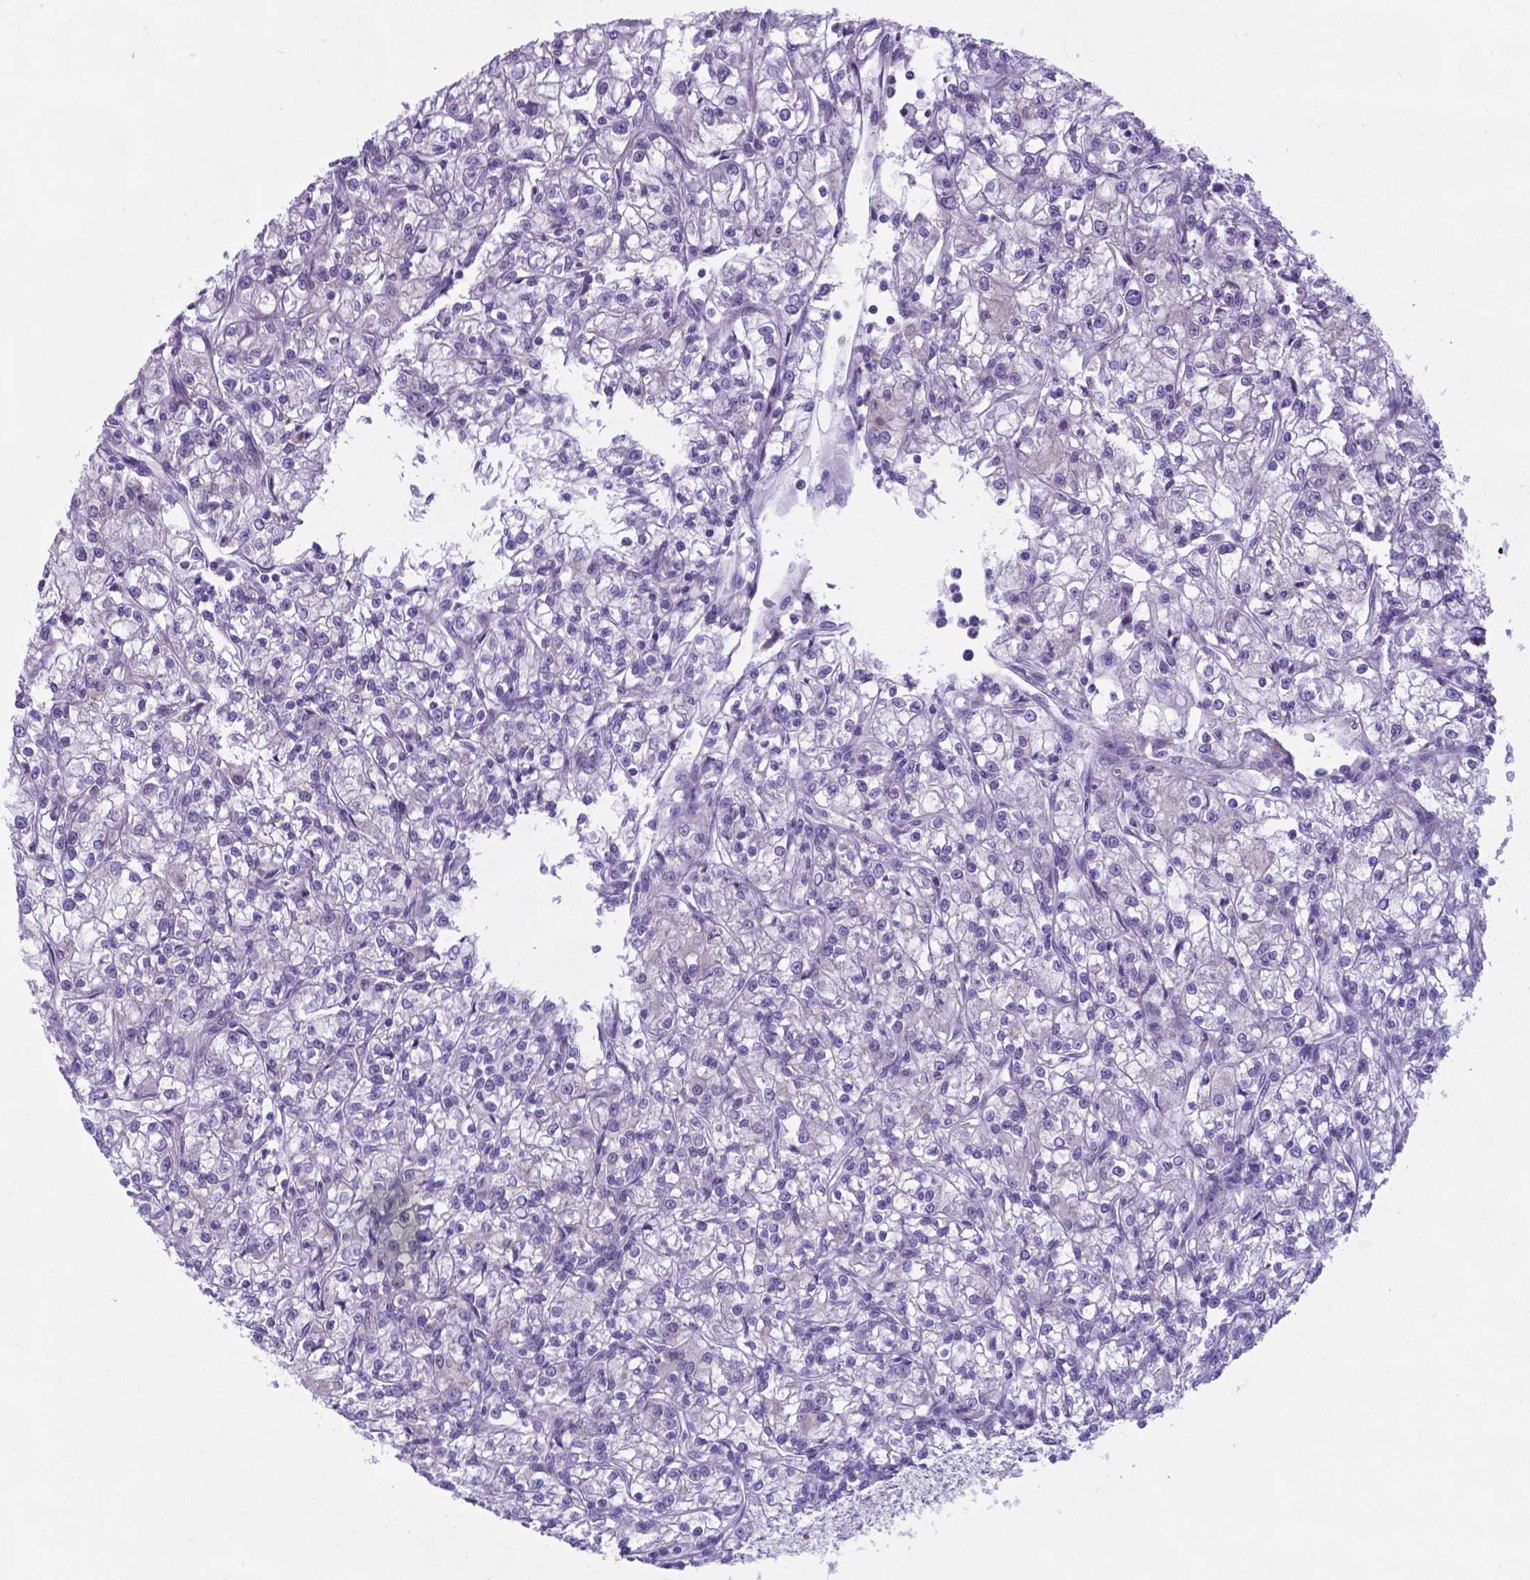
{"staining": {"intensity": "negative", "quantity": "none", "location": "none"}, "tissue": "renal cancer", "cell_type": "Tumor cells", "image_type": "cancer", "snomed": [{"axis": "morphology", "description": "Adenocarcinoma, NOS"}, {"axis": "topography", "description": "Kidney"}], "caption": "Adenocarcinoma (renal) stained for a protein using immunohistochemistry (IHC) demonstrates no positivity tumor cells.", "gene": "AP5B1", "patient": {"sex": "female", "age": 59}}